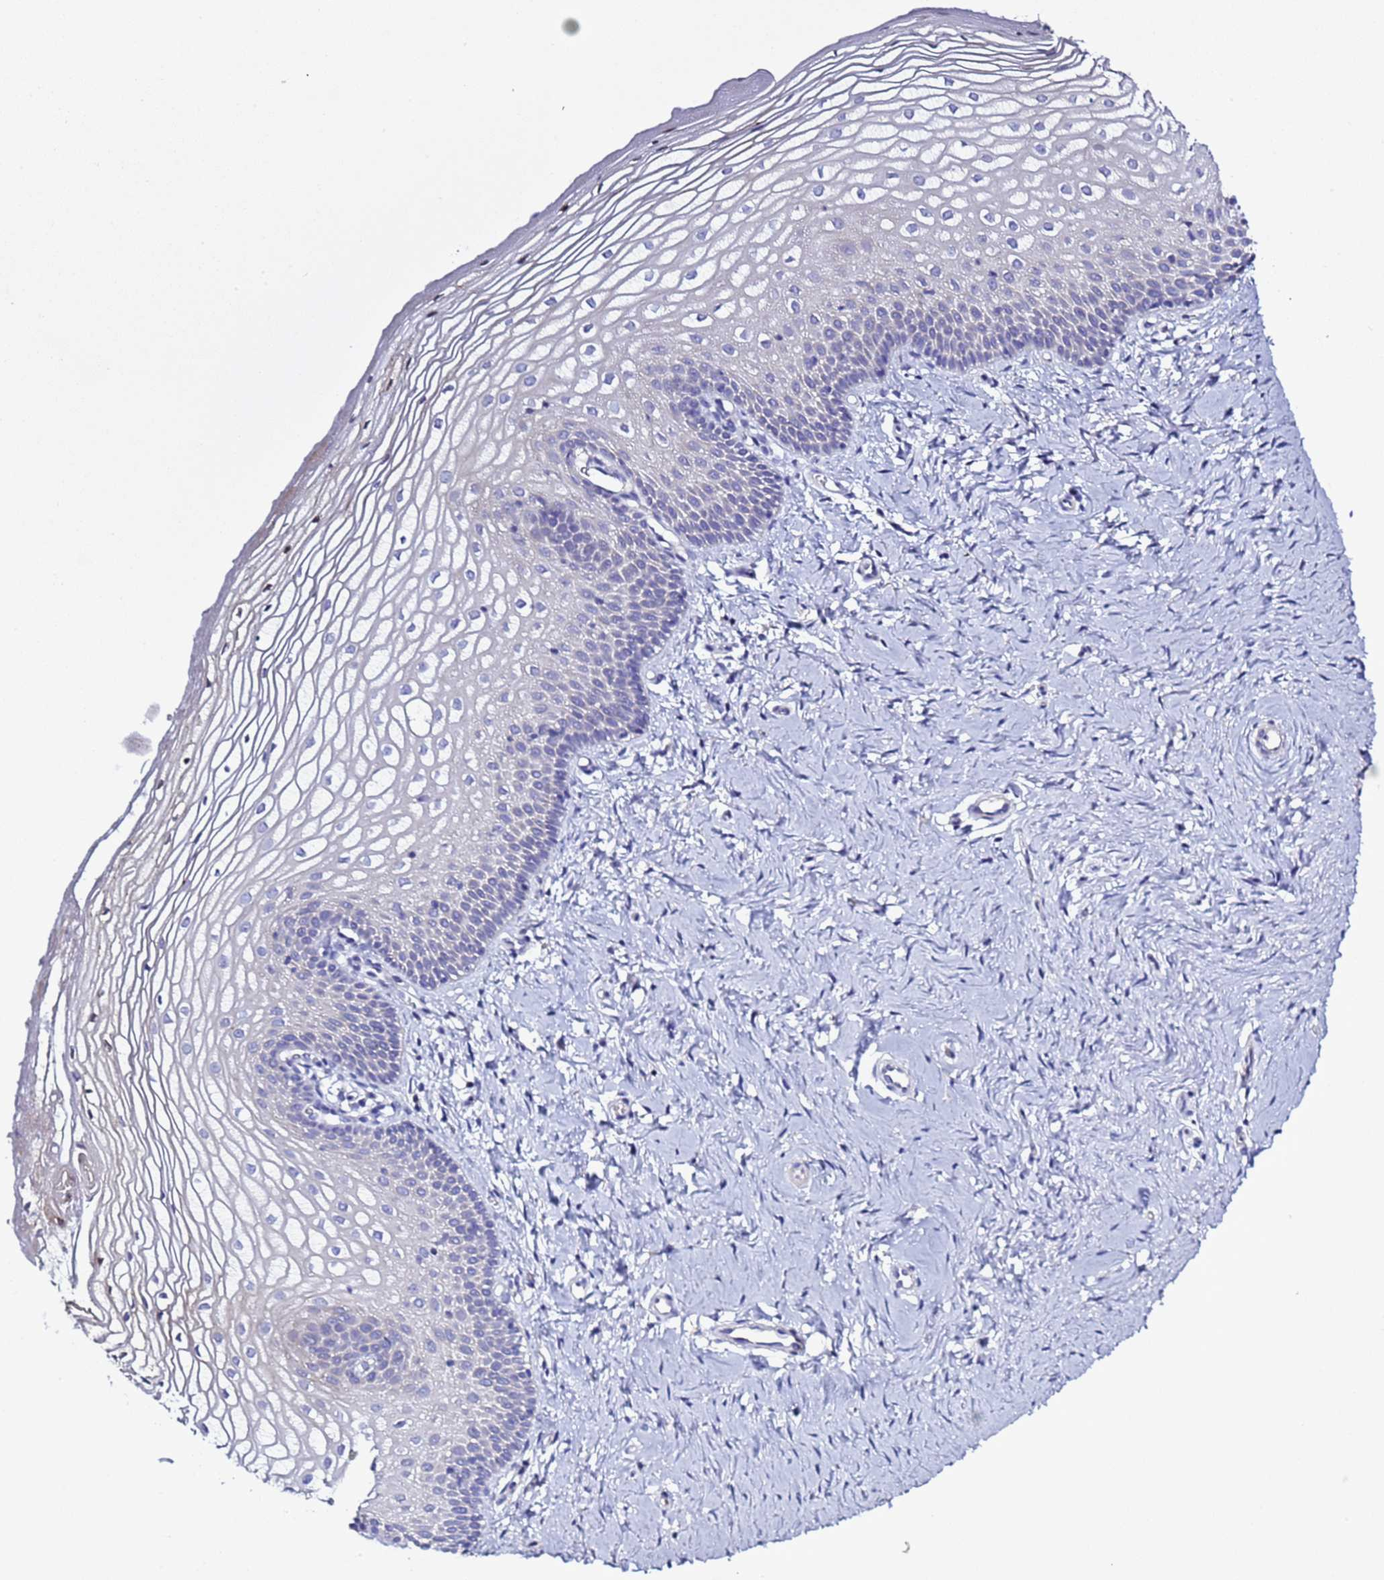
{"staining": {"intensity": "negative", "quantity": "none", "location": "none"}, "tissue": "vagina", "cell_type": "Squamous epithelial cells", "image_type": "normal", "snomed": [{"axis": "morphology", "description": "Normal tissue, NOS"}, {"axis": "topography", "description": "Vagina"}], "caption": "The immunohistochemistry micrograph has no significant positivity in squamous epithelial cells of vagina.", "gene": "RABL2A", "patient": {"sex": "female", "age": 56}}